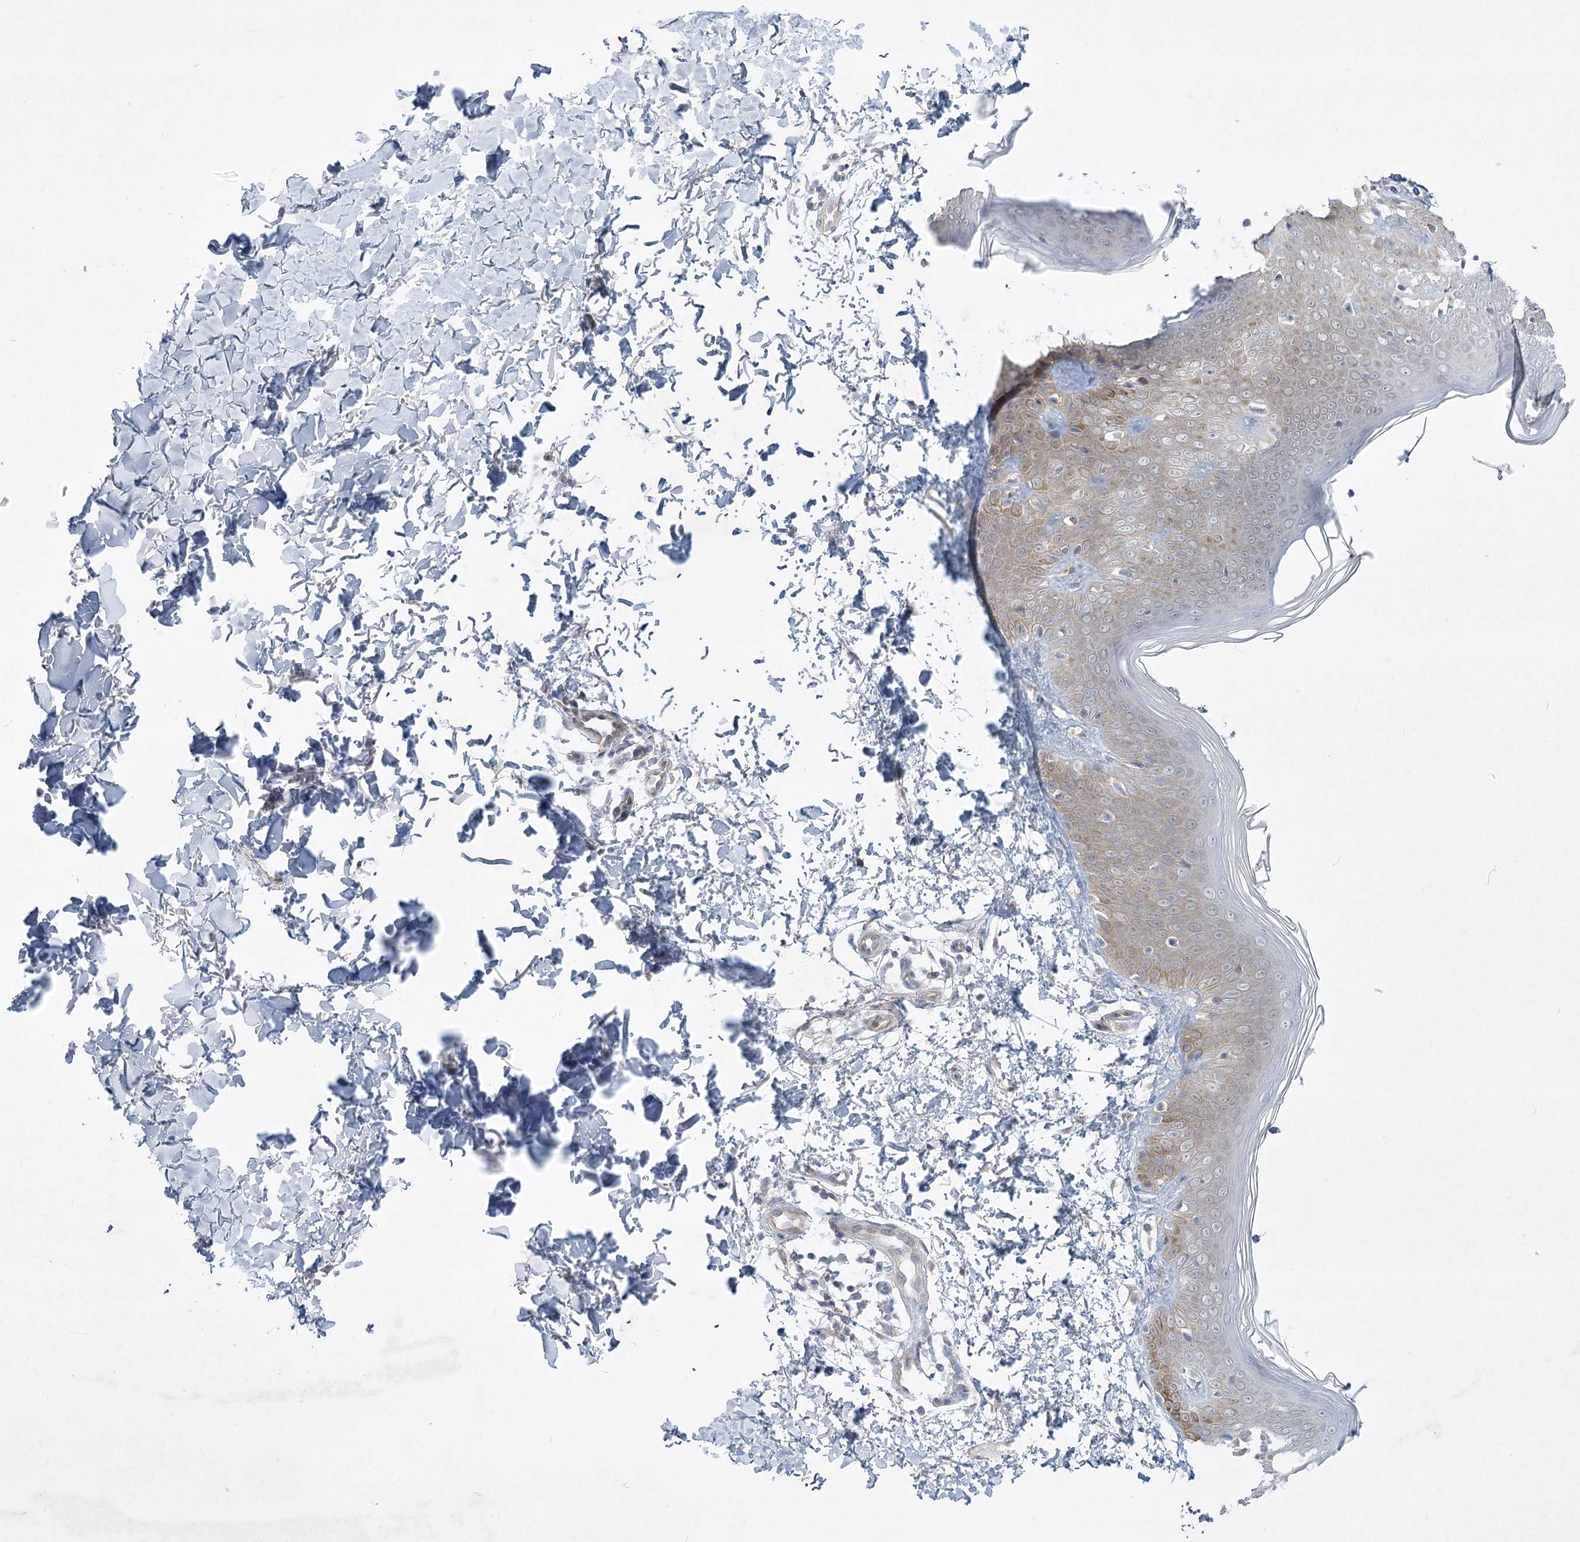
{"staining": {"intensity": "negative", "quantity": "none", "location": "none"}, "tissue": "skin", "cell_type": "Fibroblasts", "image_type": "normal", "snomed": [{"axis": "morphology", "description": "Normal tissue, NOS"}, {"axis": "topography", "description": "Skin"}], "caption": "IHC histopathology image of unremarkable human skin stained for a protein (brown), which displays no expression in fibroblasts.", "gene": "AAMDC", "patient": {"sex": "male", "age": 37}}